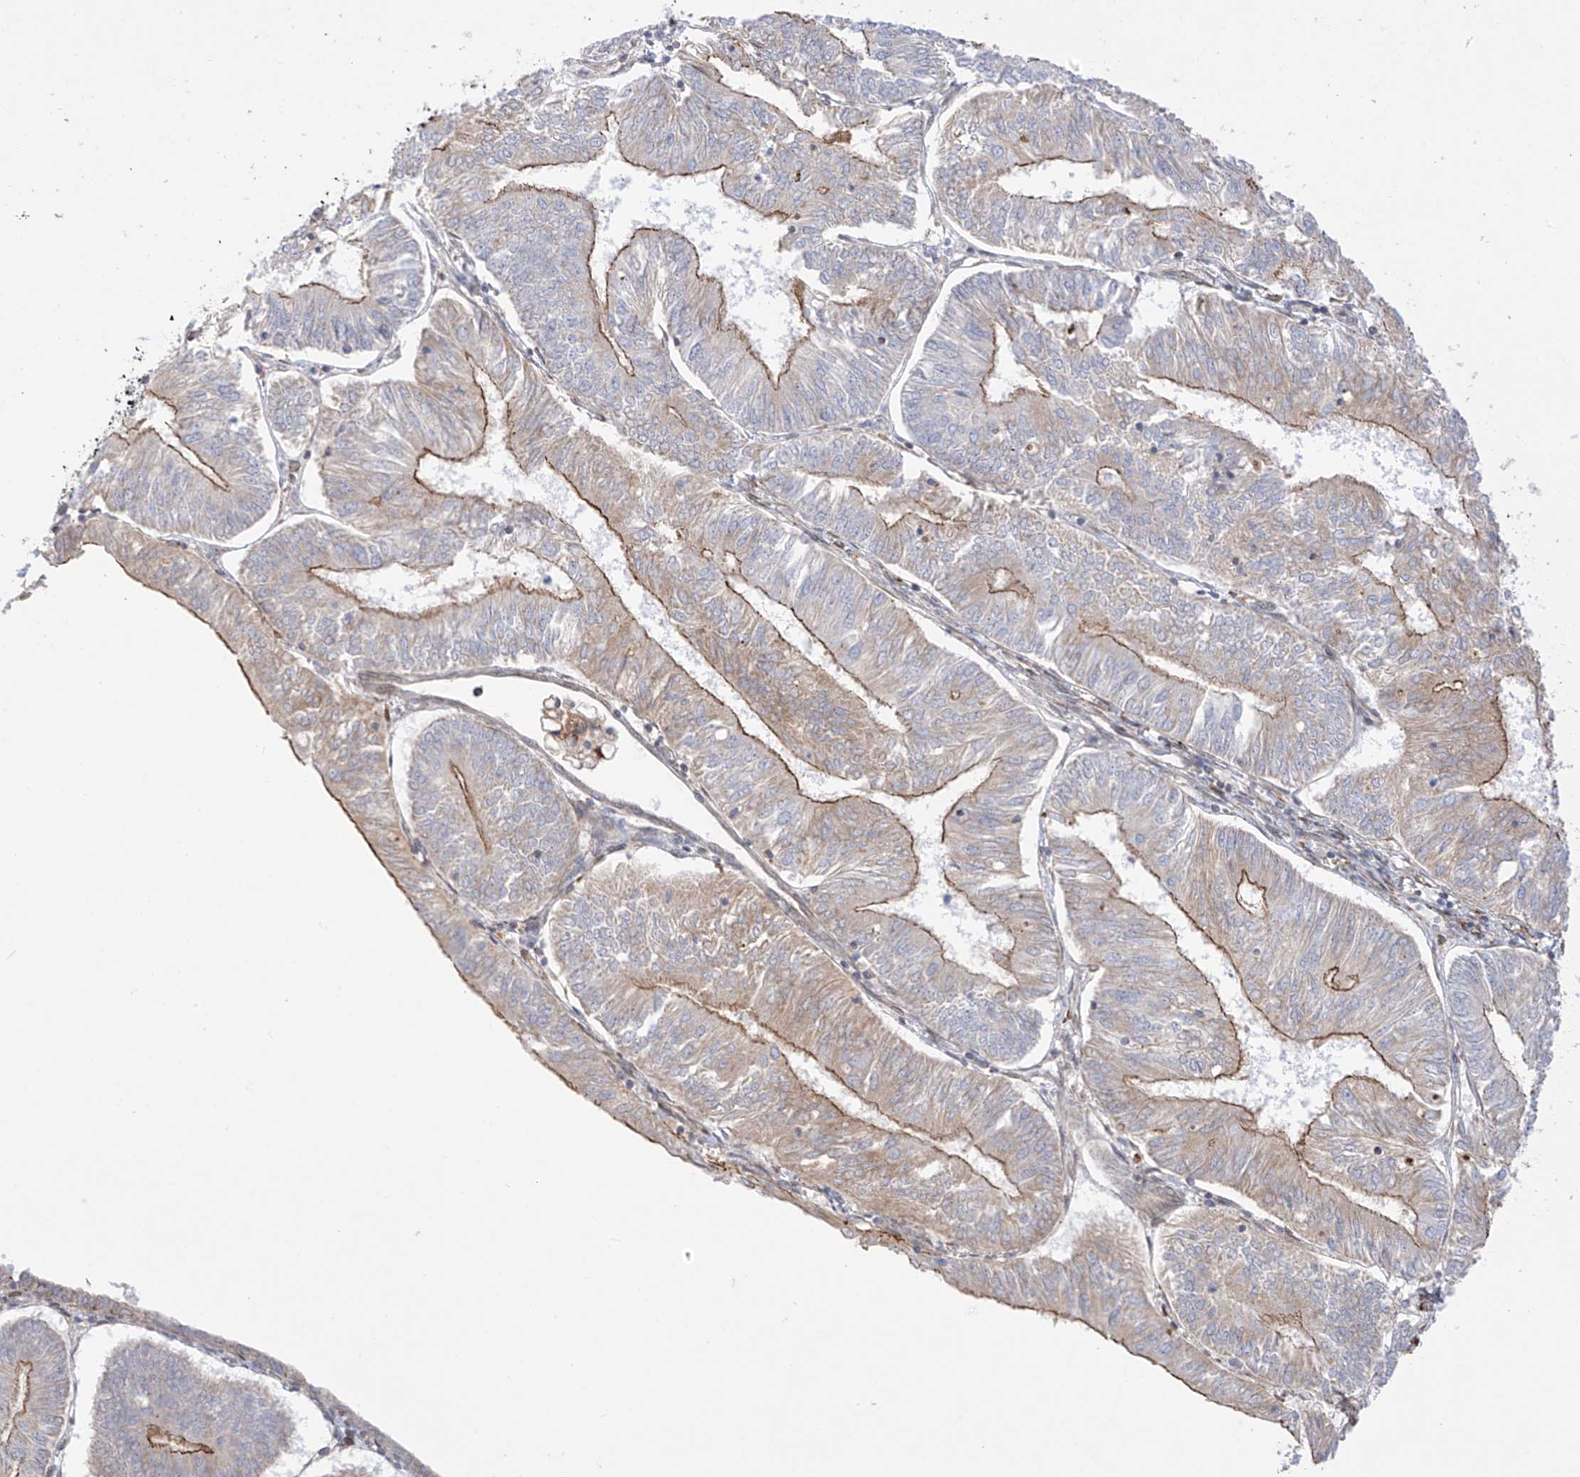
{"staining": {"intensity": "moderate", "quantity": ">75%", "location": "cytoplasmic/membranous"}, "tissue": "endometrial cancer", "cell_type": "Tumor cells", "image_type": "cancer", "snomed": [{"axis": "morphology", "description": "Adenocarcinoma, NOS"}, {"axis": "topography", "description": "Endometrium"}], "caption": "IHC photomicrograph of adenocarcinoma (endometrial) stained for a protein (brown), which demonstrates medium levels of moderate cytoplasmic/membranous staining in approximately >75% of tumor cells.", "gene": "PCYOX1", "patient": {"sex": "female", "age": 58}}